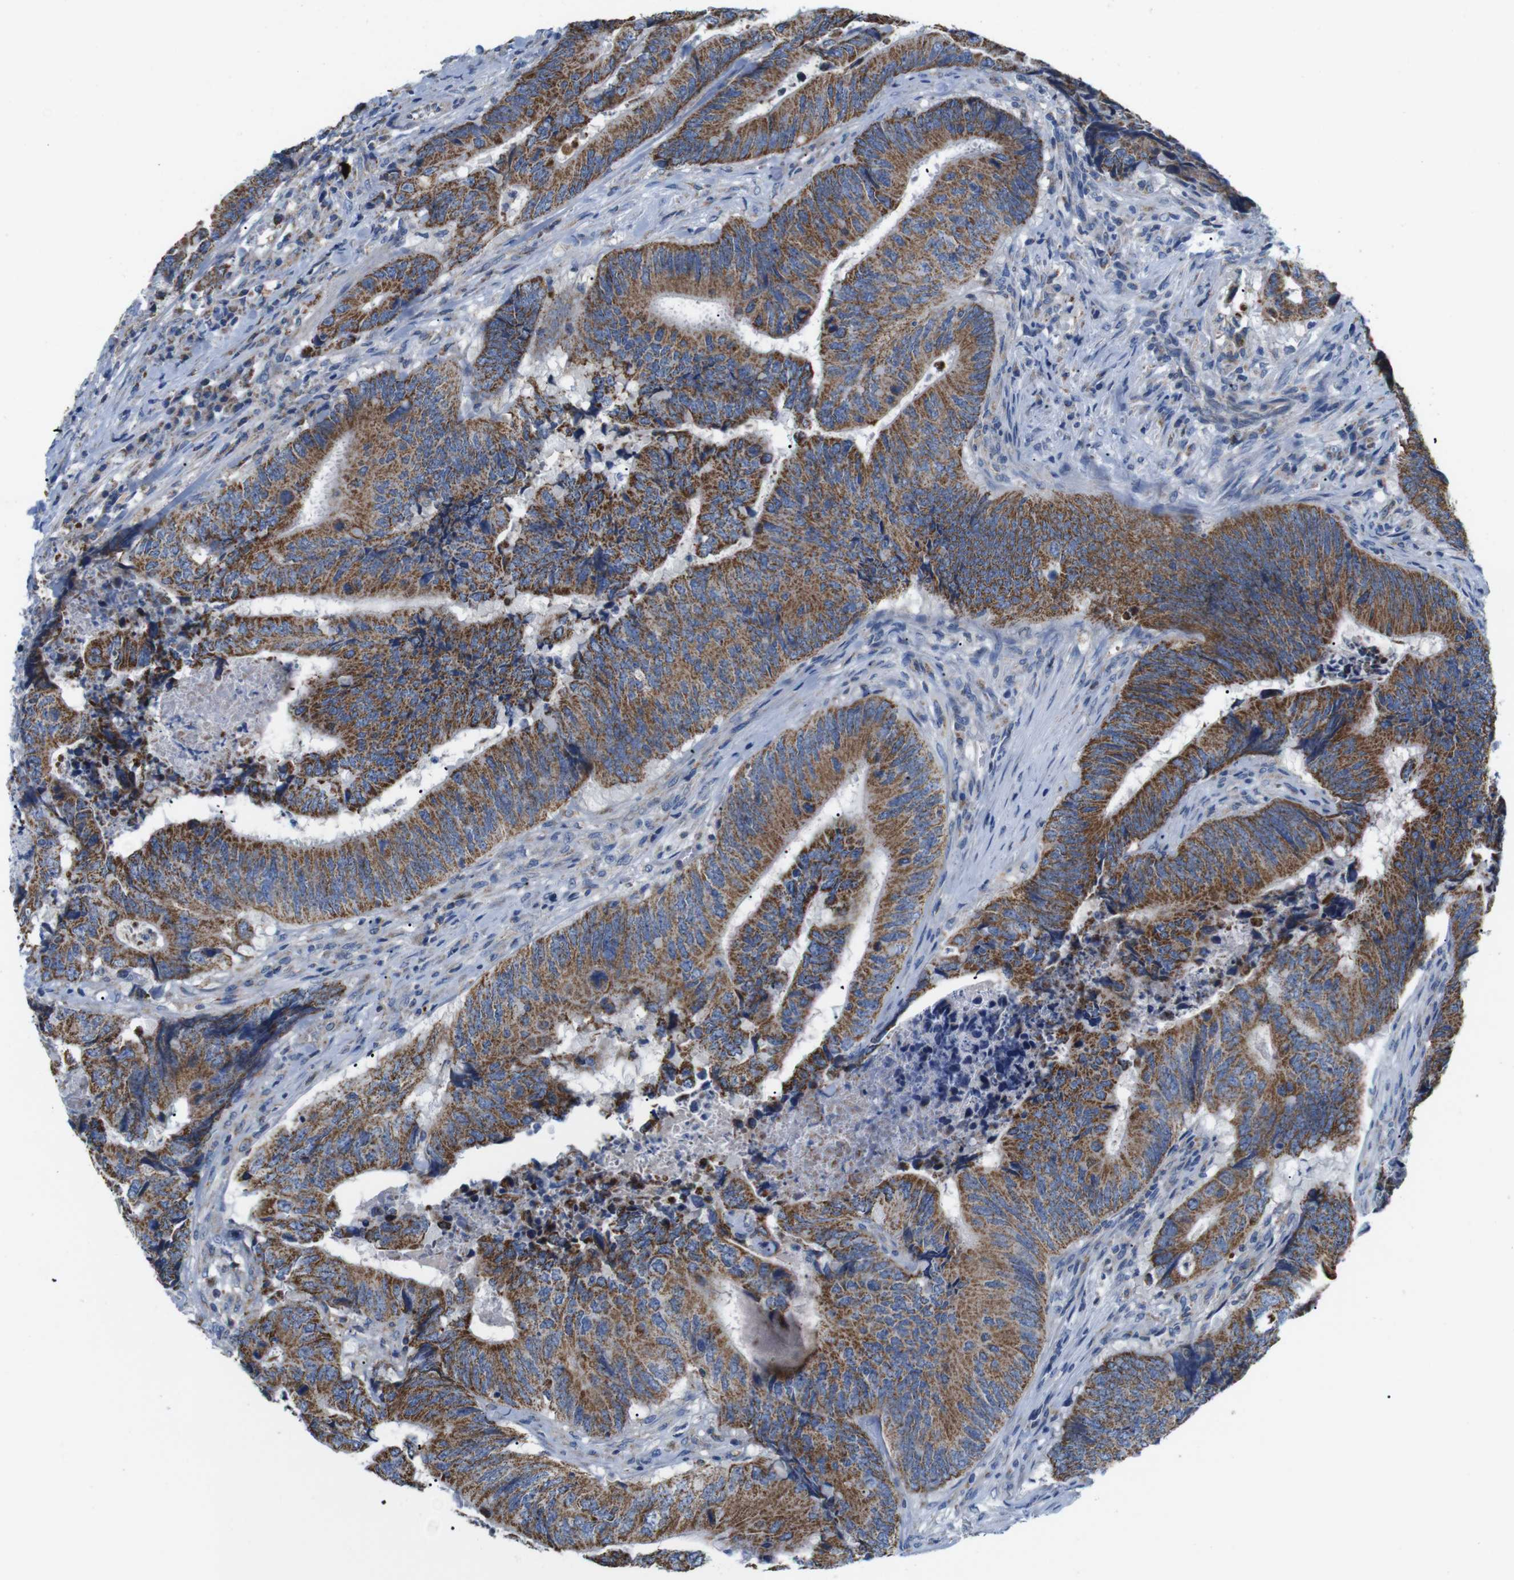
{"staining": {"intensity": "moderate", "quantity": ">75%", "location": "cytoplasmic/membranous"}, "tissue": "colorectal cancer", "cell_type": "Tumor cells", "image_type": "cancer", "snomed": [{"axis": "morphology", "description": "Normal tissue, NOS"}, {"axis": "morphology", "description": "Adenocarcinoma, NOS"}, {"axis": "topography", "description": "Colon"}], "caption": "The micrograph reveals staining of colorectal cancer (adenocarcinoma), revealing moderate cytoplasmic/membranous protein staining (brown color) within tumor cells. (DAB IHC, brown staining for protein, blue staining for nuclei).", "gene": "F2RL1", "patient": {"sex": "male", "age": 56}}